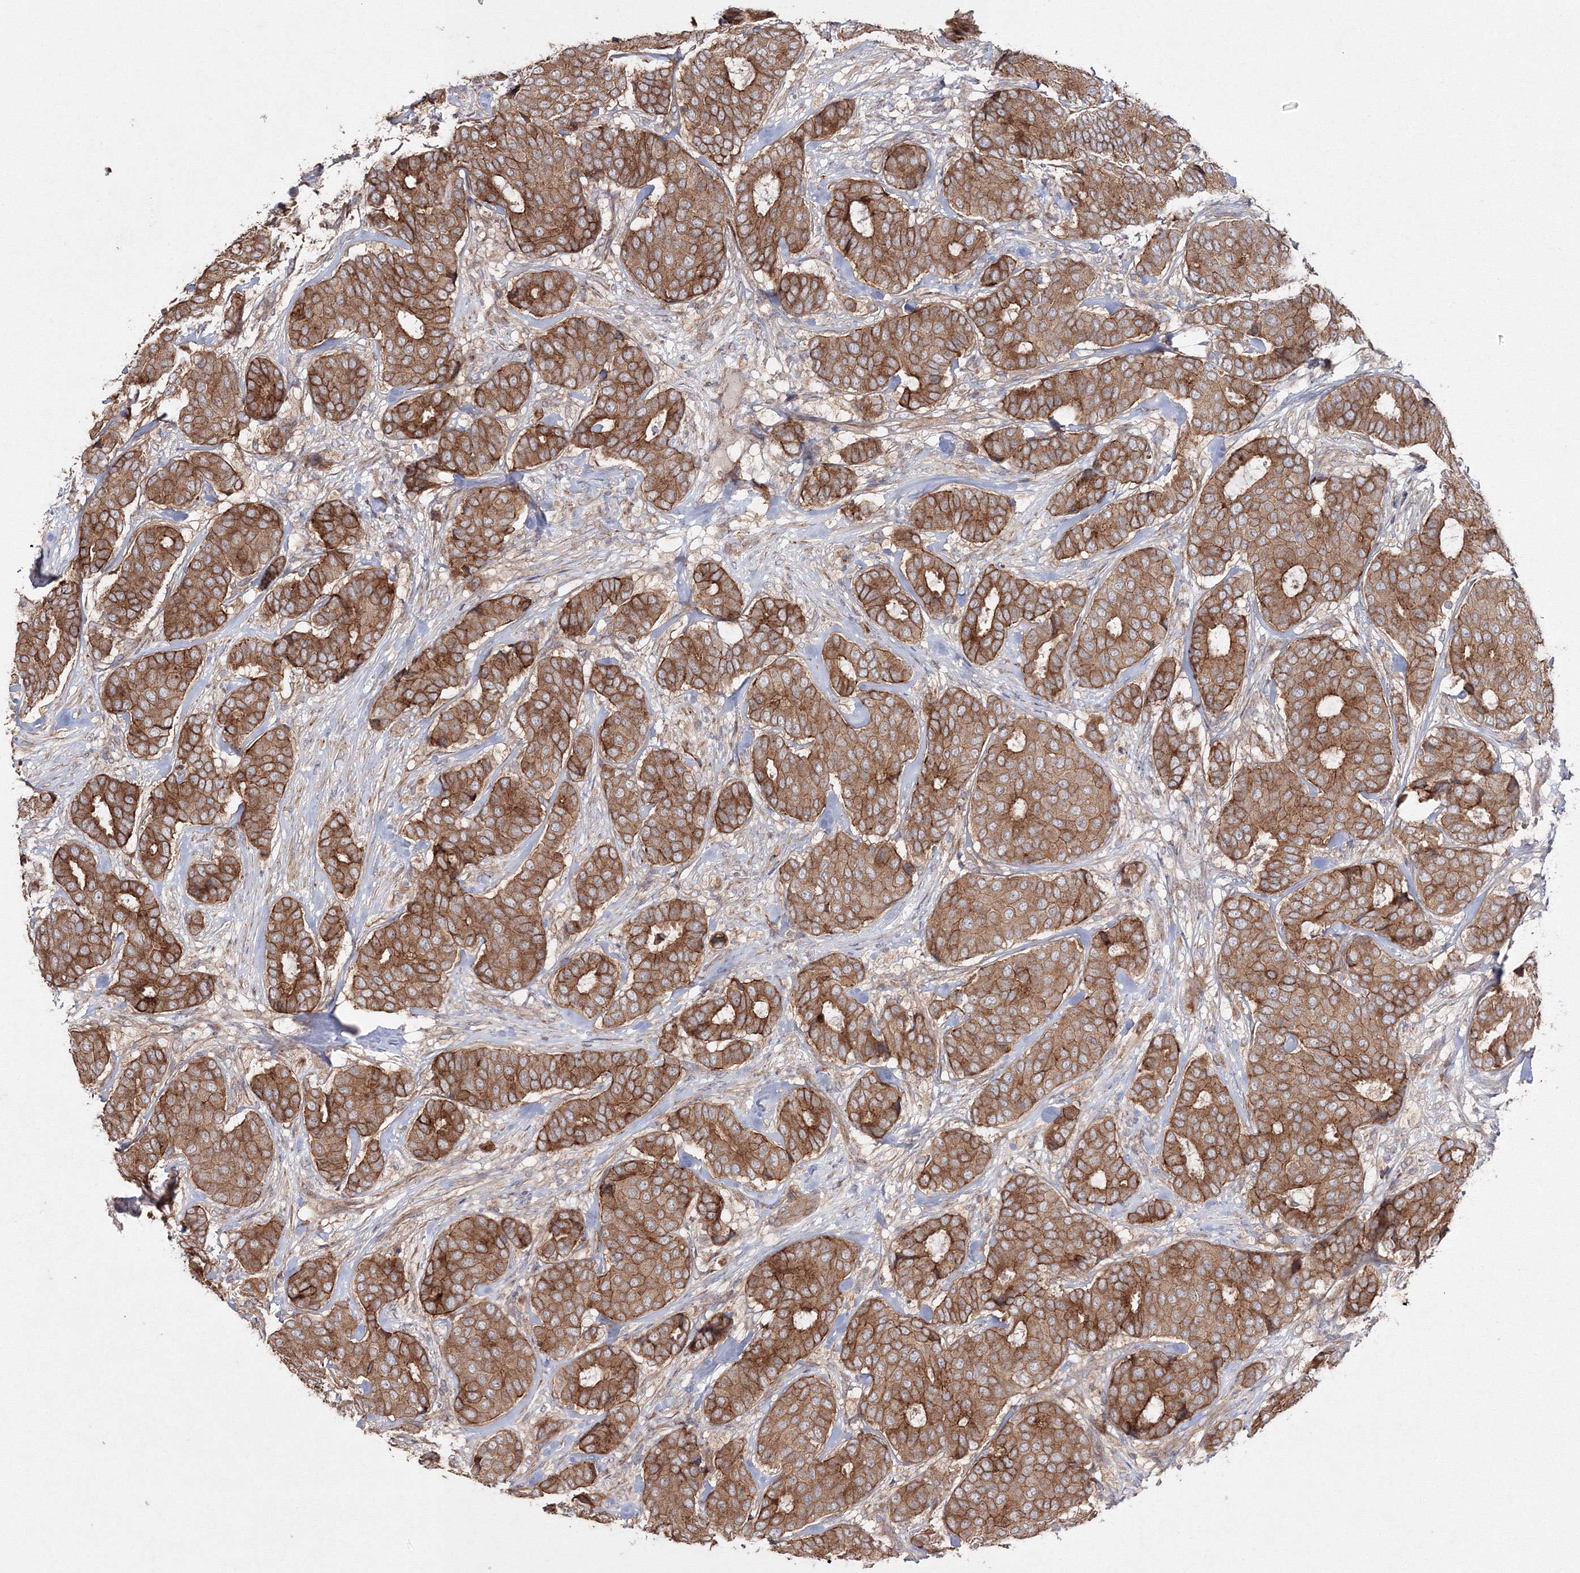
{"staining": {"intensity": "moderate", "quantity": ">75%", "location": "cytoplasmic/membranous"}, "tissue": "breast cancer", "cell_type": "Tumor cells", "image_type": "cancer", "snomed": [{"axis": "morphology", "description": "Duct carcinoma"}, {"axis": "topography", "description": "Breast"}], "caption": "A photomicrograph of breast cancer stained for a protein reveals moderate cytoplasmic/membranous brown staining in tumor cells.", "gene": "DDO", "patient": {"sex": "female", "age": 75}}